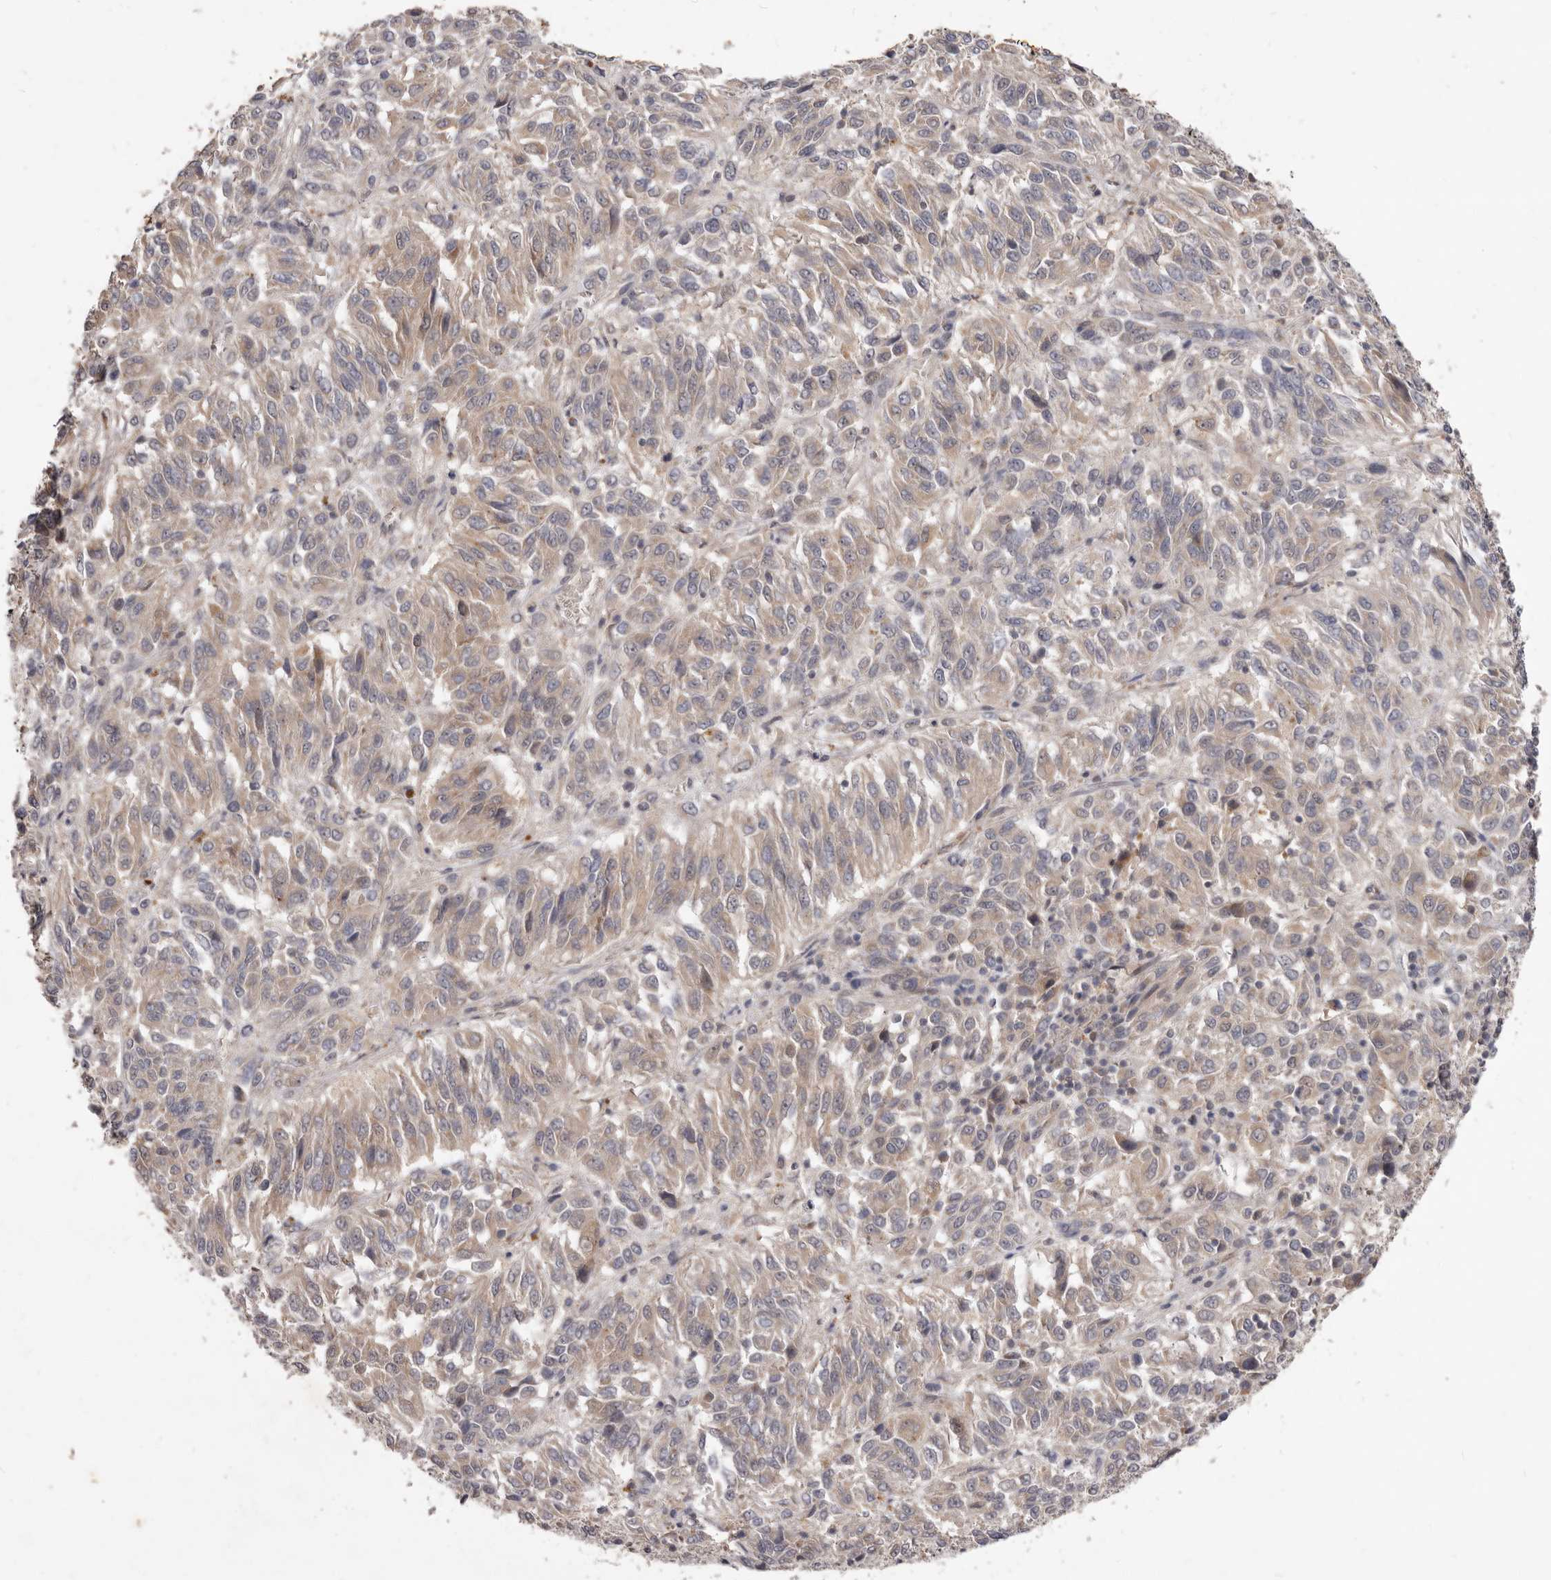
{"staining": {"intensity": "weak", "quantity": "<25%", "location": "cytoplasmic/membranous"}, "tissue": "melanoma", "cell_type": "Tumor cells", "image_type": "cancer", "snomed": [{"axis": "morphology", "description": "Malignant melanoma, Metastatic site"}, {"axis": "topography", "description": "Lung"}], "caption": "There is no significant positivity in tumor cells of melanoma.", "gene": "ACLY", "patient": {"sex": "male", "age": 64}}